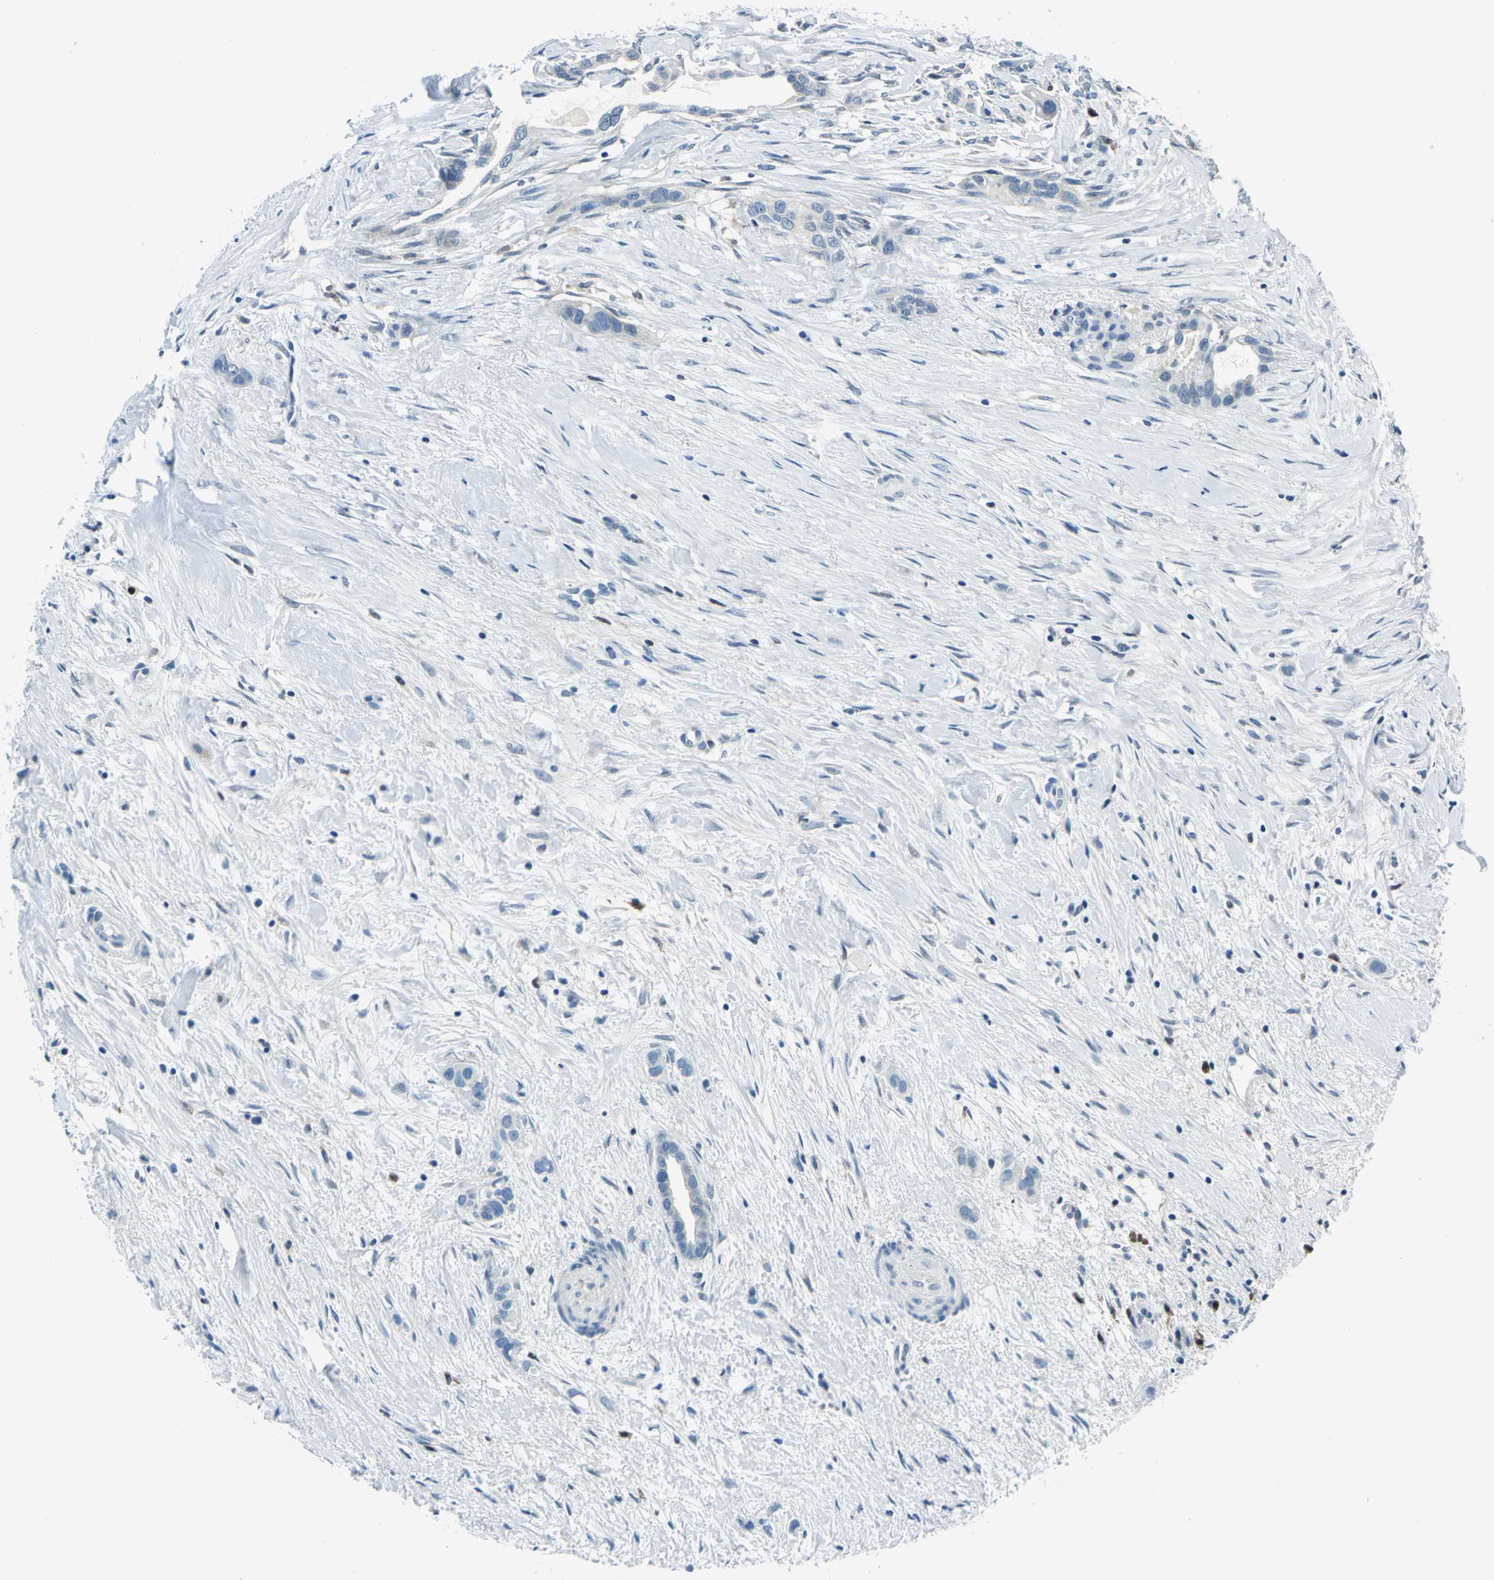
{"staining": {"intensity": "negative", "quantity": "none", "location": "none"}, "tissue": "liver cancer", "cell_type": "Tumor cells", "image_type": "cancer", "snomed": [{"axis": "morphology", "description": "Cholangiocarcinoma"}, {"axis": "topography", "description": "Liver"}], "caption": "The micrograph shows no staining of tumor cells in cholangiocarcinoma (liver). Nuclei are stained in blue.", "gene": "AKR1A1", "patient": {"sex": "female", "age": 65}}